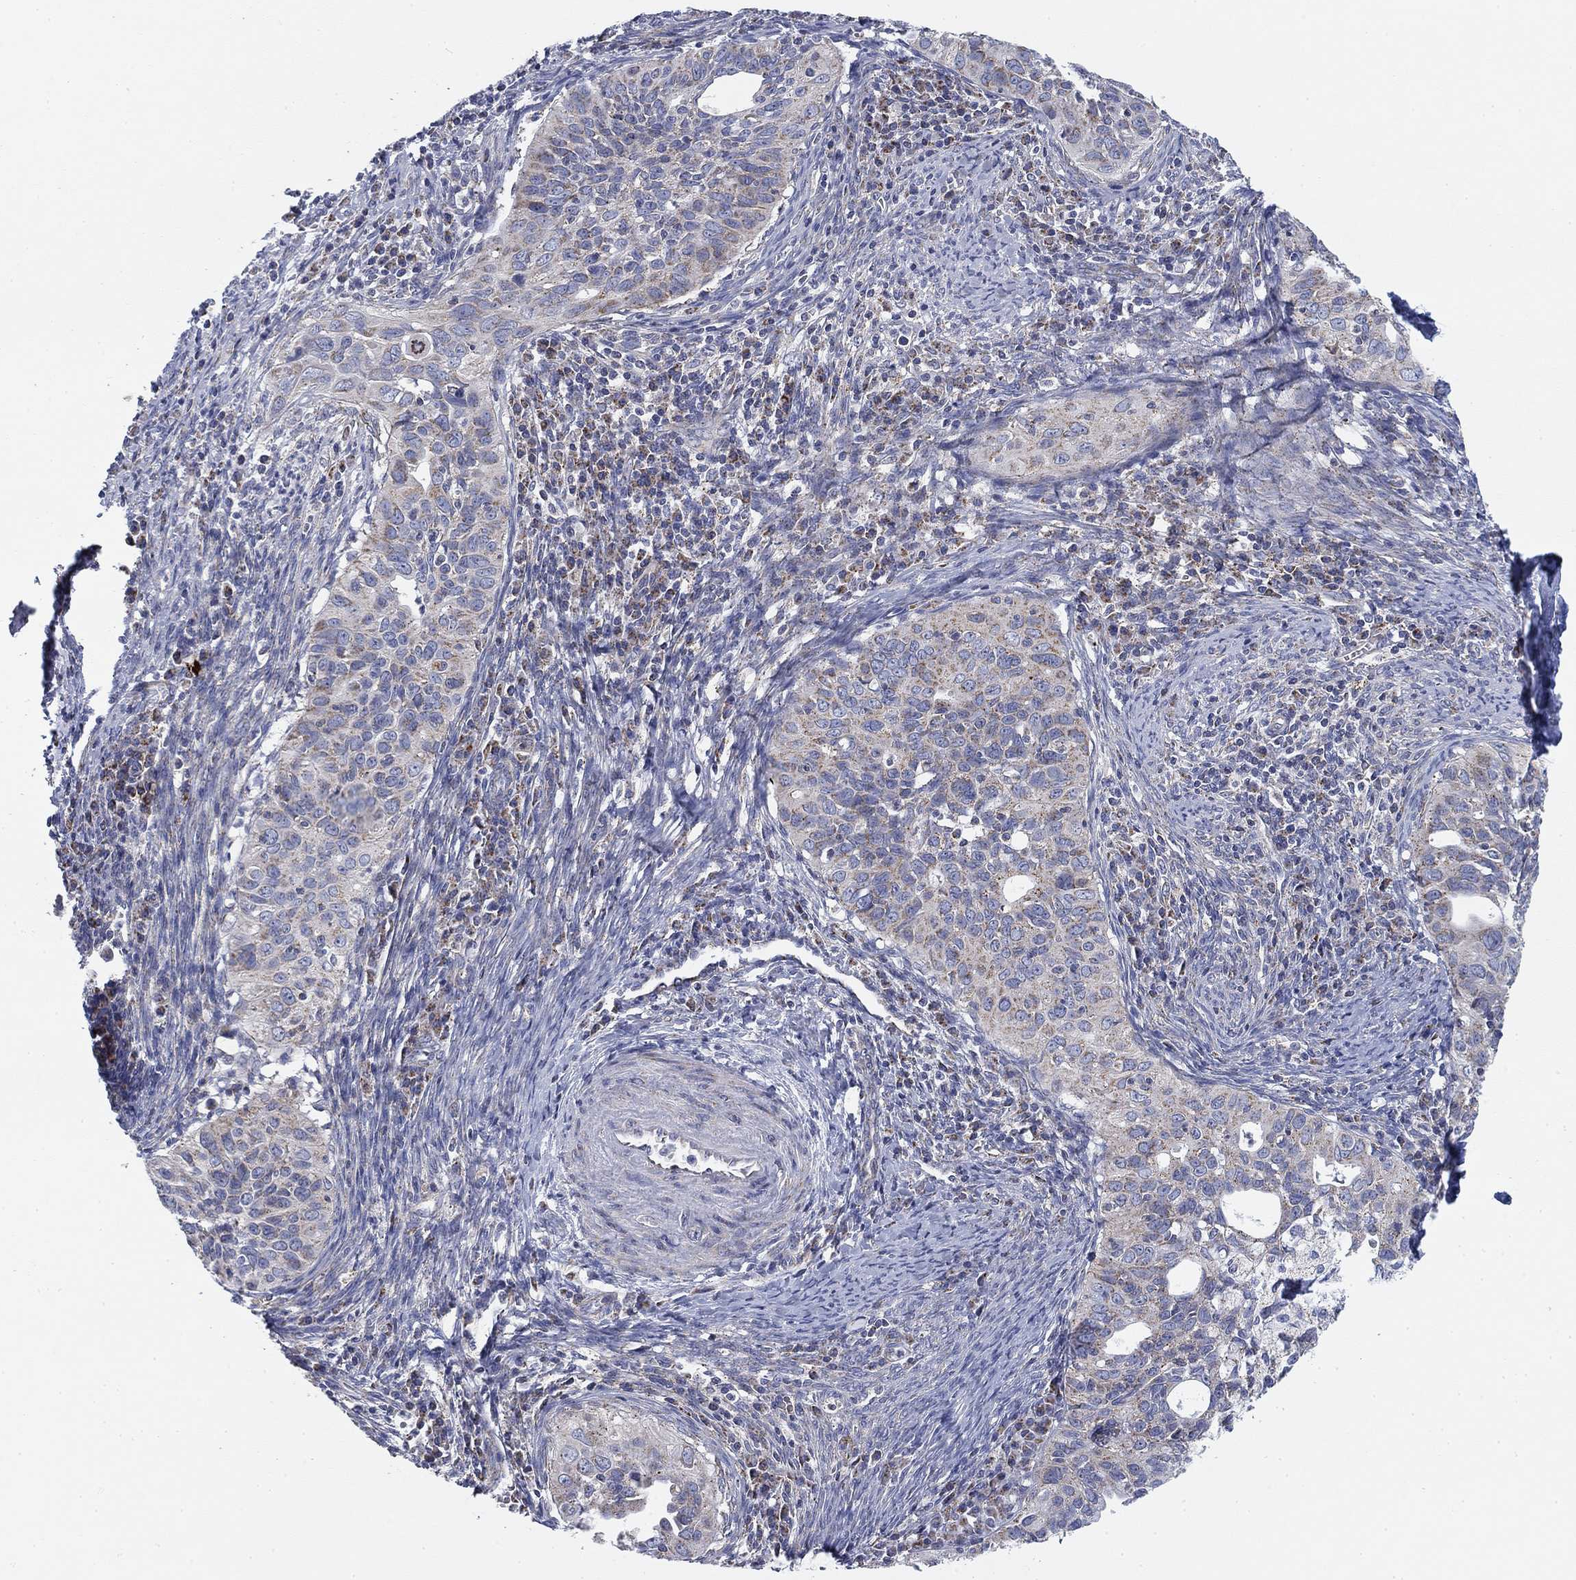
{"staining": {"intensity": "weak", "quantity": "<25%", "location": "cytoplasmic/membranous"}, "tissue": "cervical cancer", "cell_type": "Tumor cells", "image_type": "cancer", "snomed": [{"axis": "morphology", "description": "Squamous cell carcinoma, NOS"}, {"axis": "topography", "description": "Cervix"}], "caption": "Immunohistochemistry of cervical squamous cell carcinoma reveals no staining in tumor cells. (DAB (3,3'-diaminobenzidine) immunohistochemistry with hematoxylin counter stain).", "gene": "NACAD", "patient": {"sex": "female", "age": 26}}